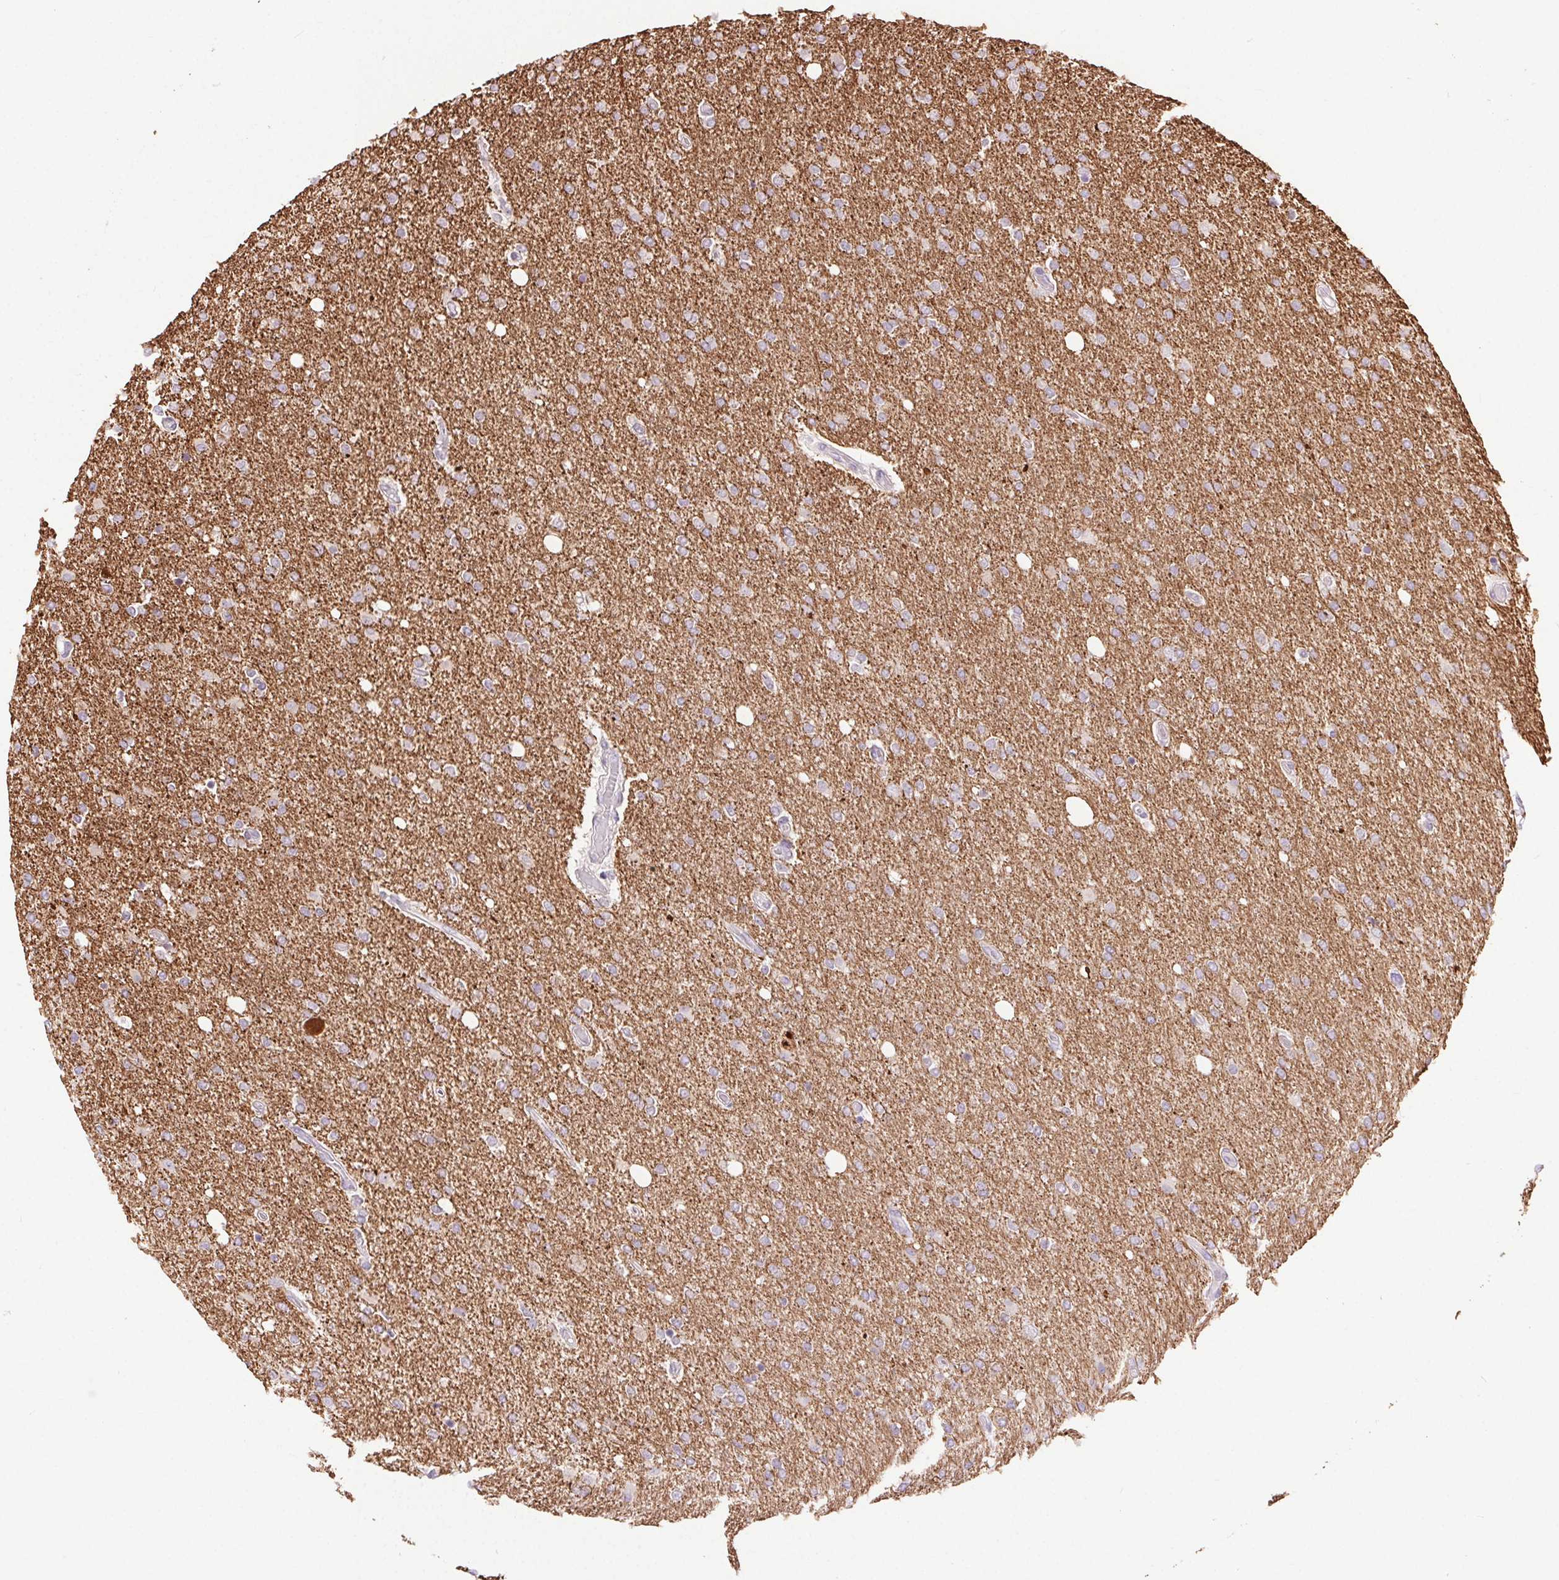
{"staining": {"intensity": "negative", "quantity": "none", "location": "none"}, "tissue": "glioma", "cell_type": "Tumor cells", "image_type": "cancer", "snomed": [{"axis": "morphology", "description": "Glioma, malignant, High grade"}, {"axis": "topography", "description": "Cerebral cortex"}], "caption": "This is a image of immunohistochemistry staining of malignant glioma (high-grade), which shows no expression in tumor cells.", "gene": "SYT11", "patient": {"sex": "male", "age": 70}}